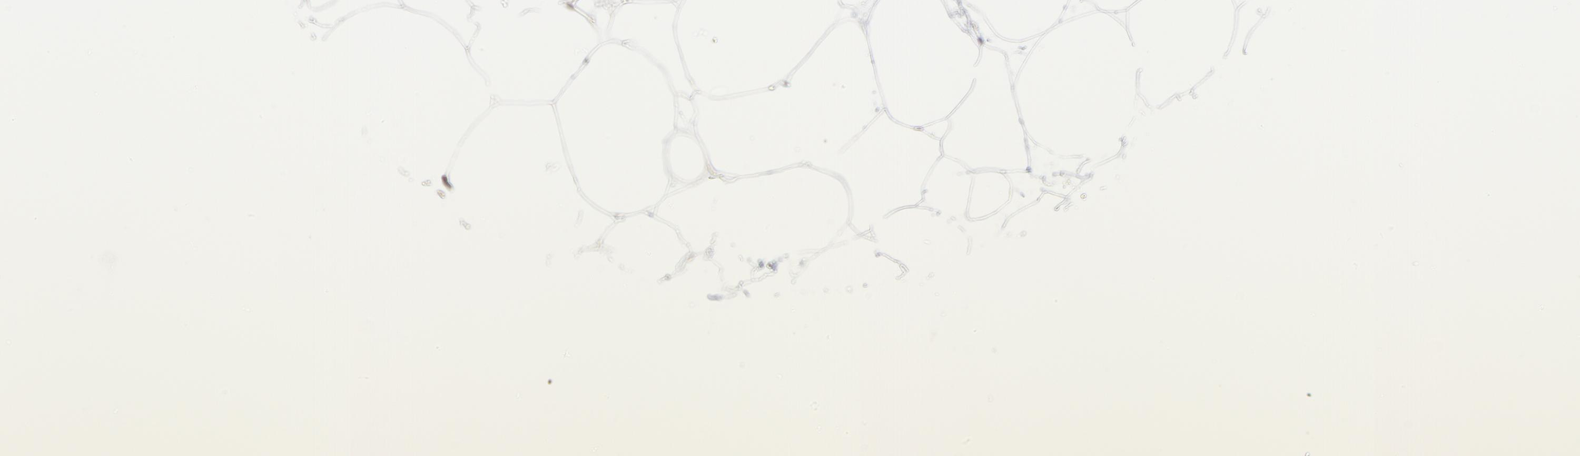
{"staining": {"intensity": "weak", "quantity": "25%-75%", "location": "cytoplasmic/membranous"}, "tissue": "adipose tissue", "cell_type": "Adipocytes", "image_type": "normal", "snomed": [{"axis": "morphology", "description": "Normal tissue, NOS"}, {"axis": "morphology", "description": "Duct carcinoma"}, {"axis": "topography", "description": "Breast"}, {"axis": "topography", "description": "Adipose tissue"}], "caption": "High-power microscopy captured an immunohistochemistry photomicrograph of unremarkable adipose tissue, revealing weak cytoplasmic/membranous staining in about 25%-75% of adipocytes. (DAB (3,3'-diaminobenzidine) IHC with brightfield microscopy, high magnification).", "gene": "UBL4A", "patient": {"sex": "female", "age": 37}}